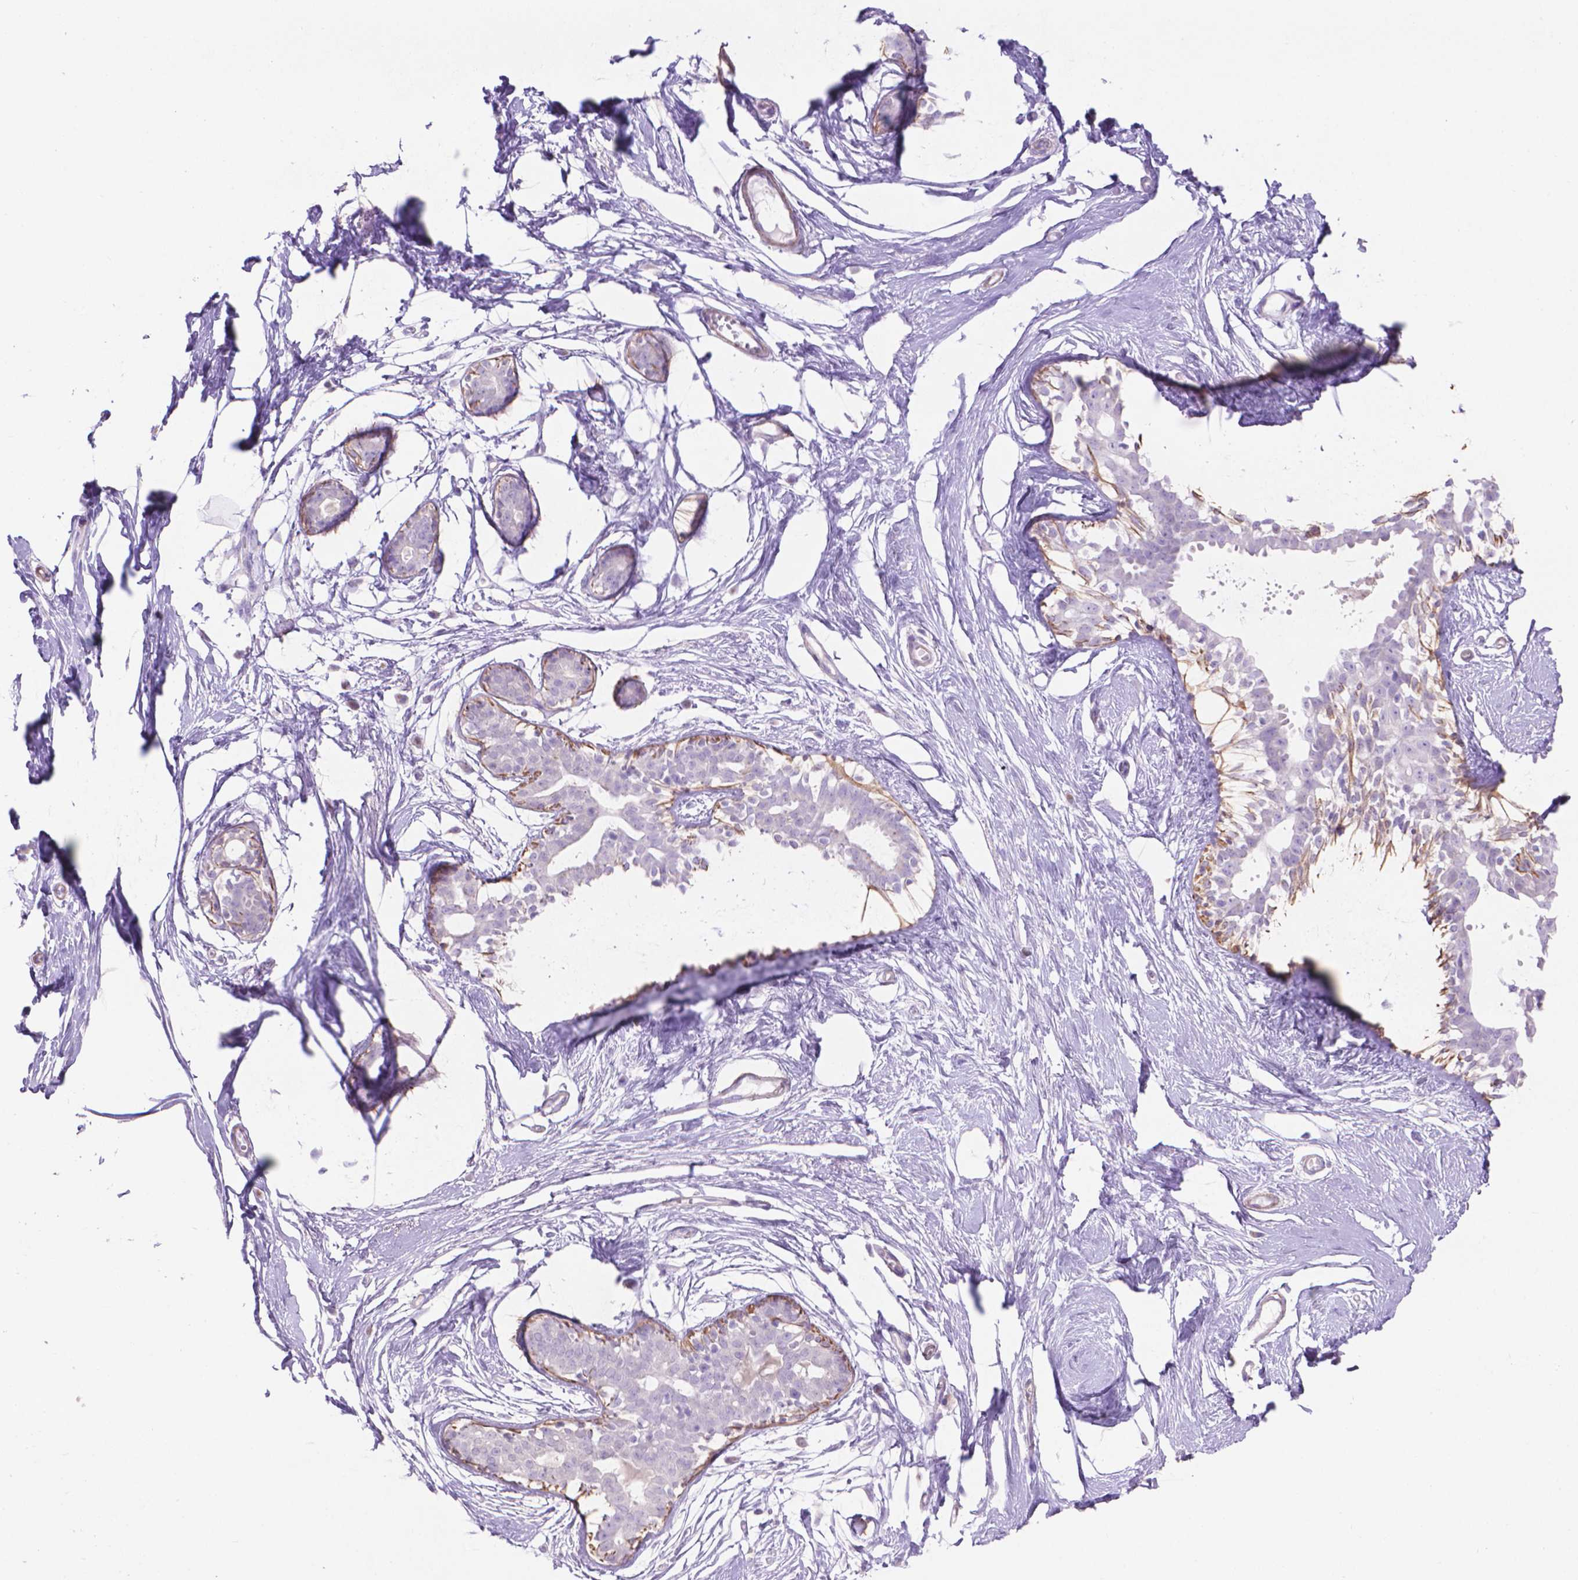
{"staining": {"intensity": "negative", "quantity": "none", "location": "none"}, "tissue": "breast", "cell_type": "Adipocytes", "image_type": "normal", "snomed": [{"axis": "morphology", "description": "Normal tissue, NOS"}, {"axis": "topography", "description": "Breast"}], "caption": "The image demonstrates no staining of adipocytes in benign breast. (IHC, brightfield microscopy, high magnification).", "gene": "AQP10", "patient": {"sex": "female", "age": 49}}